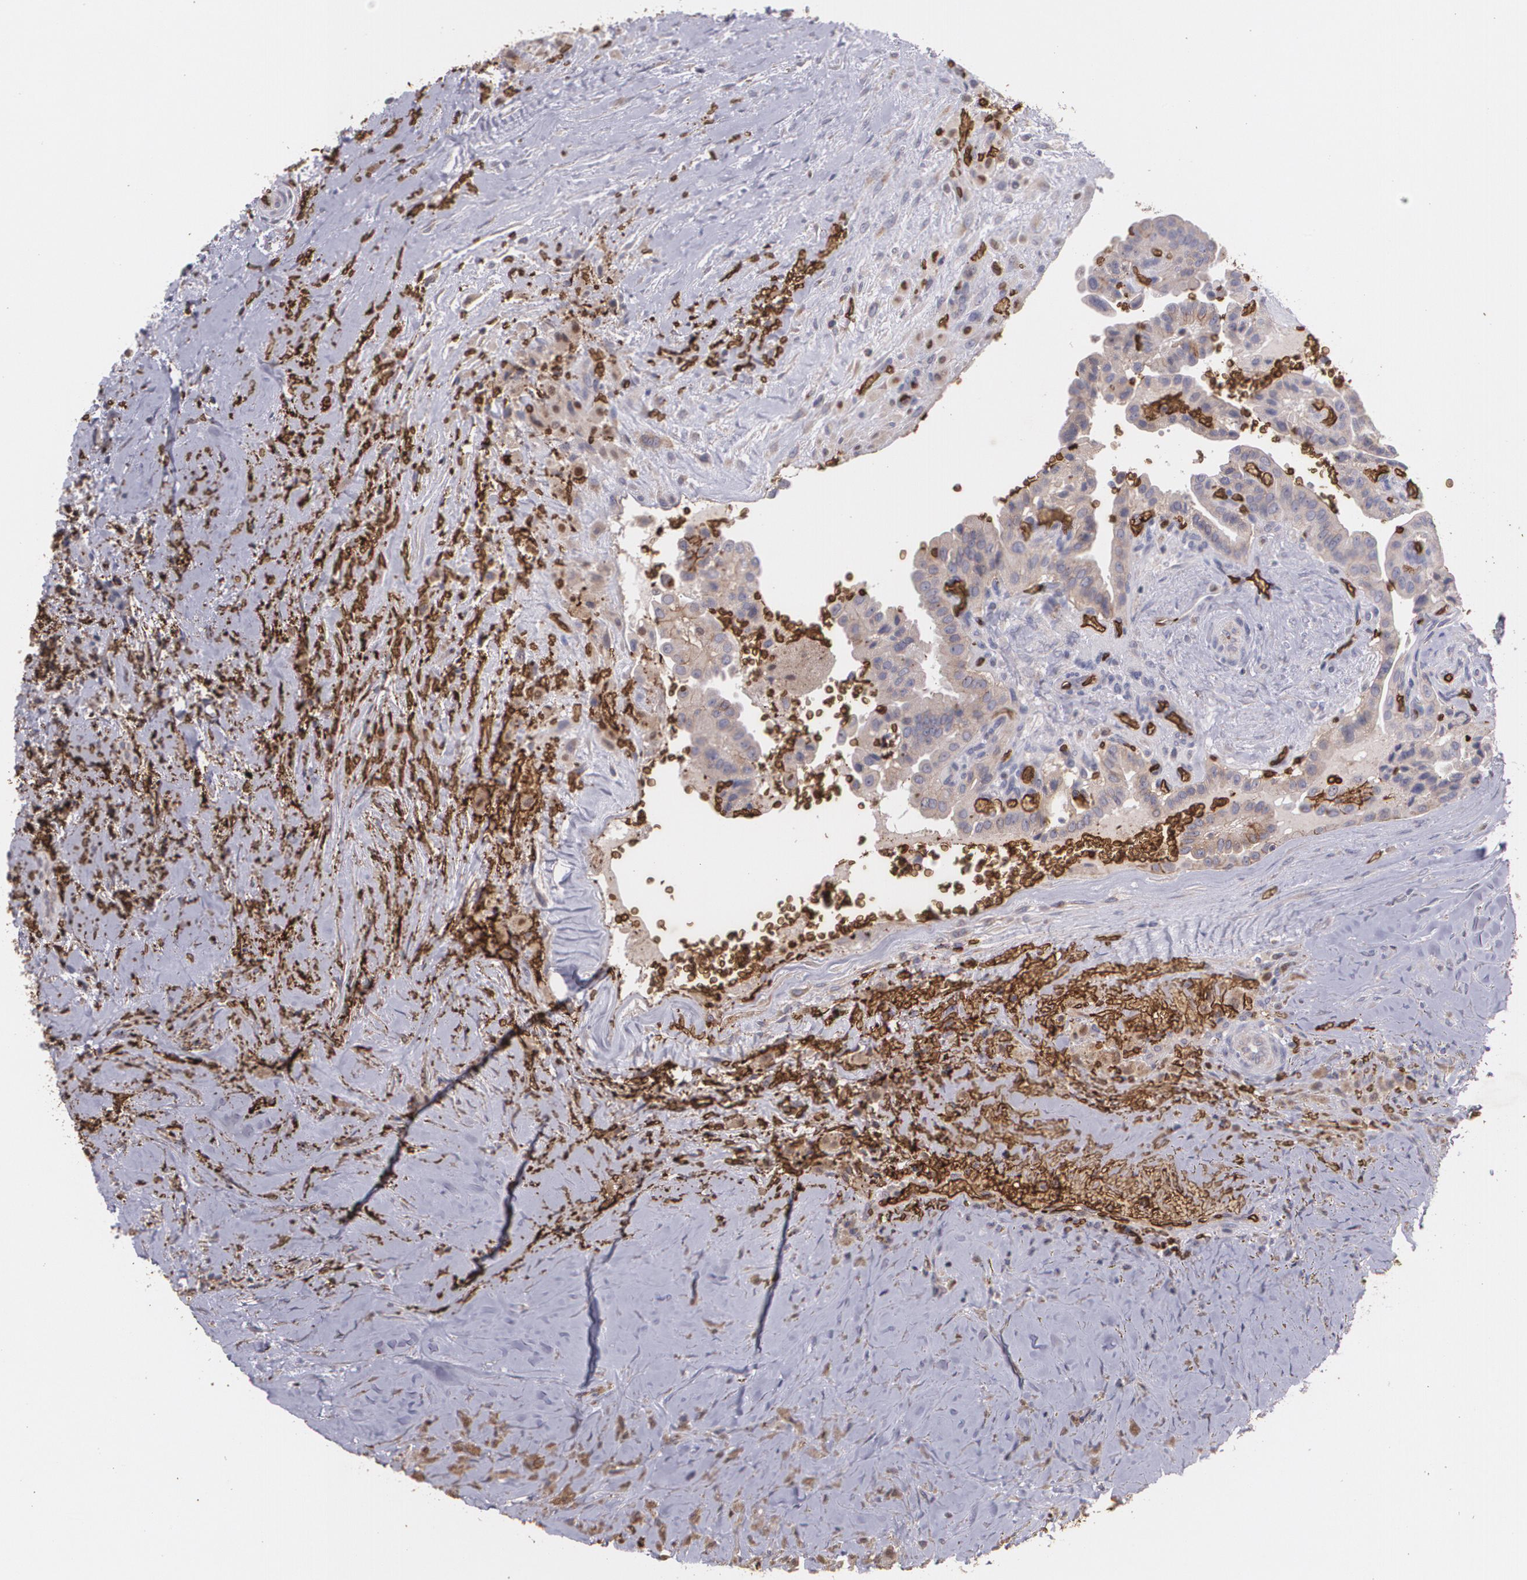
{"staining": {"intensity": "weak", "quantity": ">75%", "location": "cytoplasmic/membranous"}, "tissue": "thyroid cancer", "cell_type": "Tumor cells", "image_type": "cancer", "snomed": [{"axis": "morphology", "description": "Papillary adenocarcinoma, NOS"}, {"axis": "topography", "description": "Thyroid gland"}], "caption": "Human thyroid papillary adenocarcinoma stained with a brown dye displays weak cytoplasmic/membranous positive expression in approximately >75% of tumor cells.", "gene": "SLC2A1", "patient": {"sex": "male", "age": 87}}